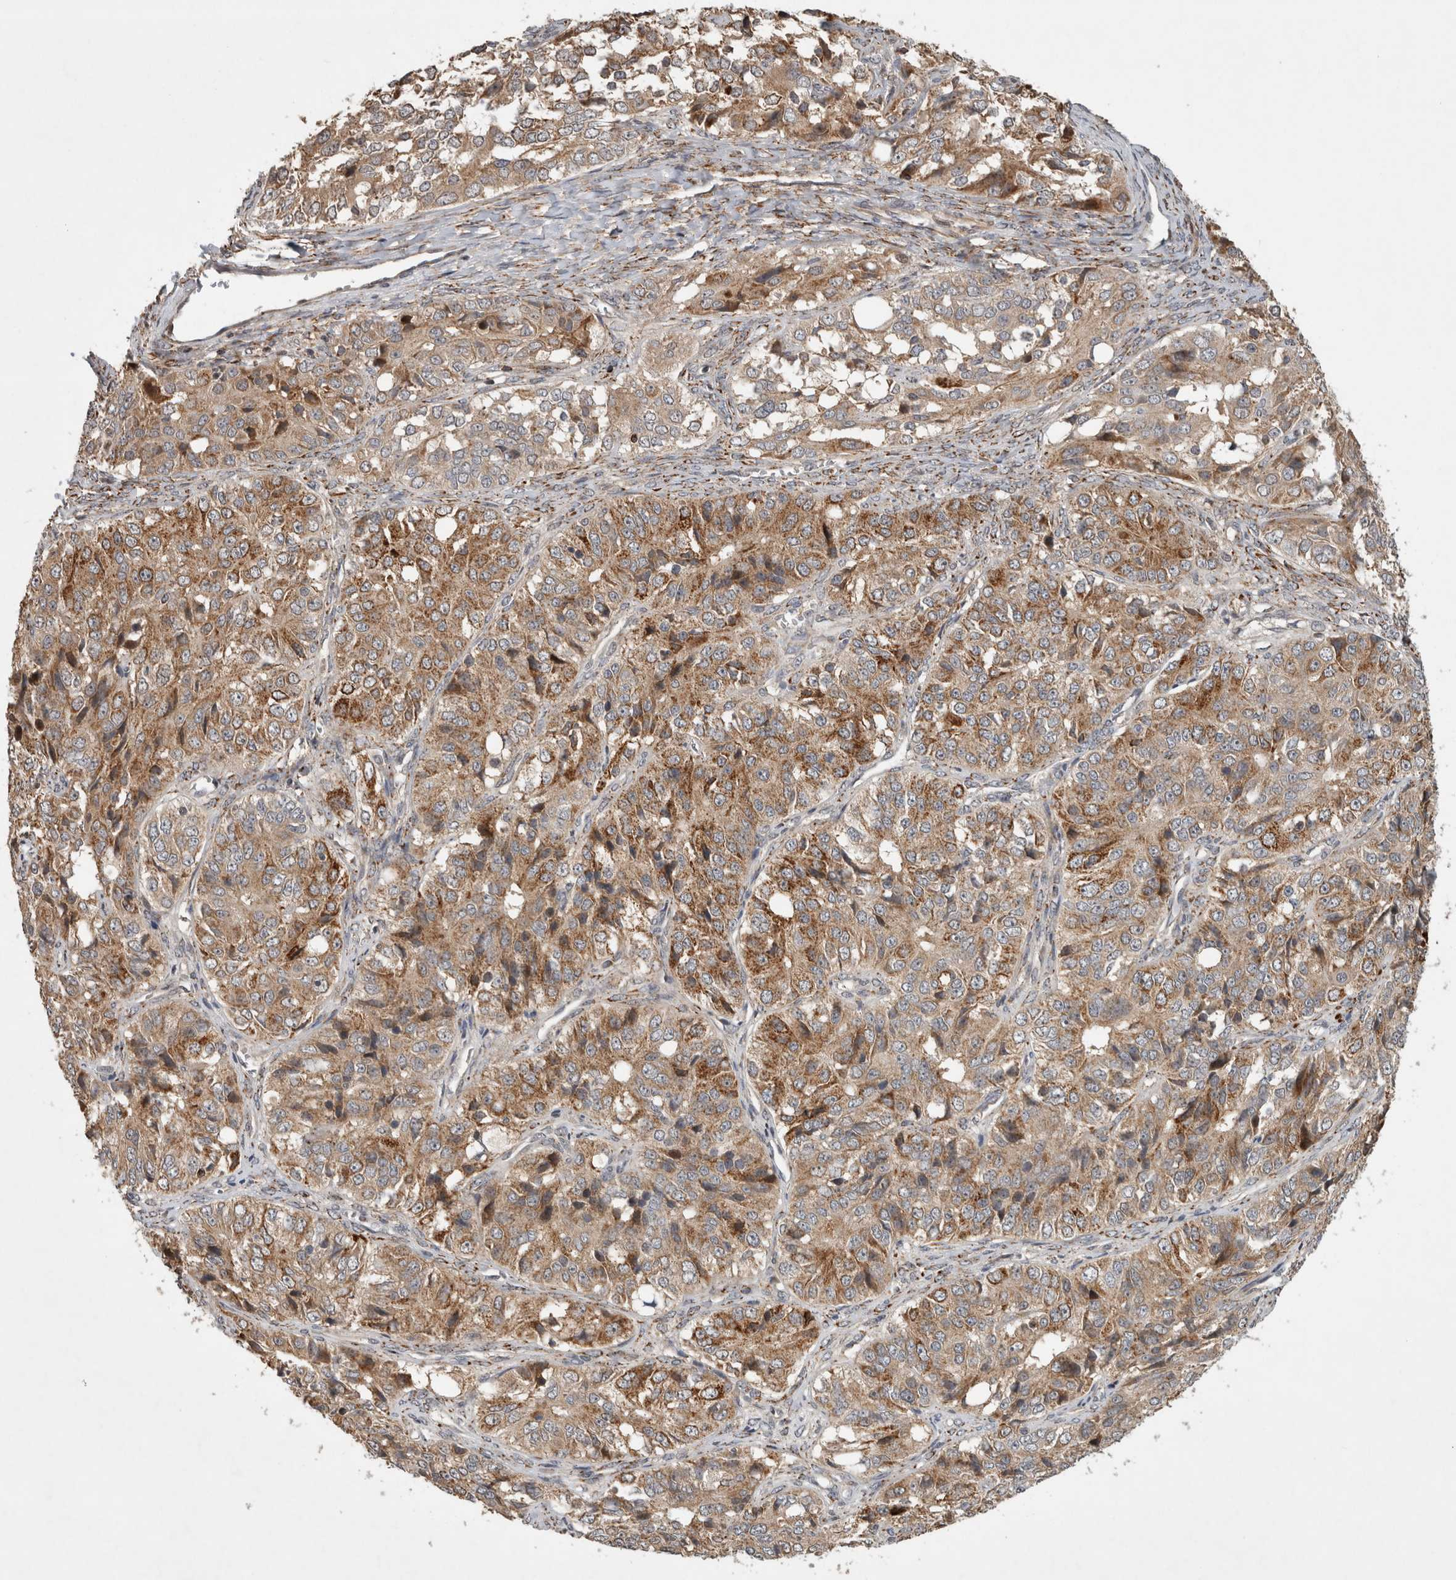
{"staining": {"intensity": "moderate", "quantity": ">75%", "location": "cytoplasmic/membranous"}, "tissue": "ovarian cancer", "cell_type": "Tumor cells", "image_type": "cancer", "snomed": [{"axis": "morphology", "description": "Carcinoma, endometroid"}, {"axis": "topography", "description": "Ovary"}], "caption": "A brown stain highlights moderate cytoplasmic/membranous positivity of a protein in endometroid carcinoma (ovarian) tumor cells.", "gene": "SERAC1", "patient": {"sex": "female", "age": 51}}